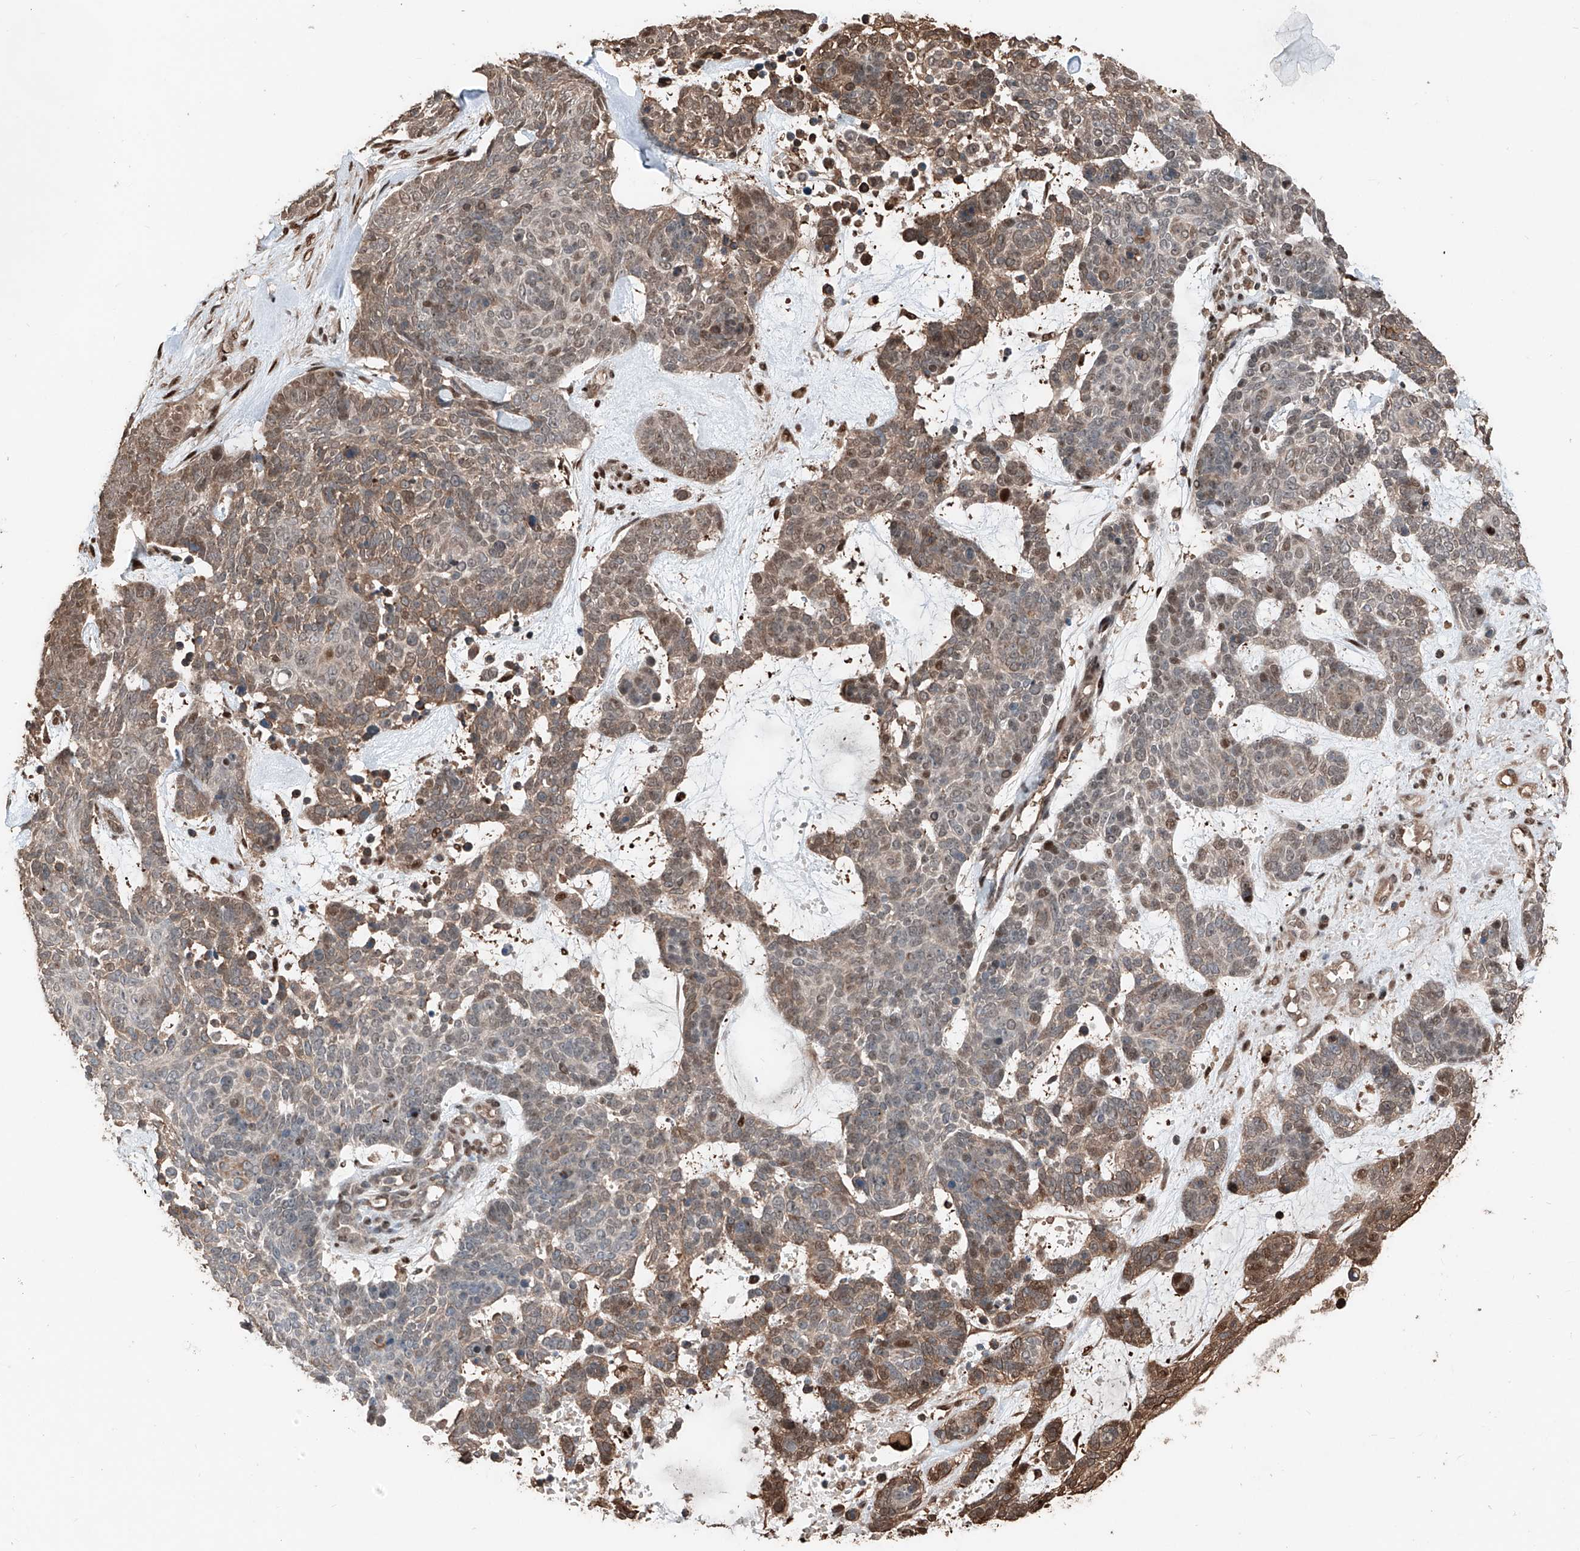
{"staining": {"intensity": "weak", "quantity": "25%-75%", "location": "cytoplasmic/membranous,nuclear"}, "tissue": "skin cancer", "cell_type": "Tumor cells", "image_type": "cancer", "snomed": [{"axis": "morphology", "description": "Basal cell carcinoma"}, {"axis": "topography", "description": "Skin"}], "caption": "Skin cancer stained with DAB IHC shows low levels of weak cytoplasmic/membranous and nuclear staining in about 25%-75% of tumor cells. The staining was performed using DAB (3,3'-diaminobenzidine), with brown indicating positive protein expression. Nuclei are stained blue with hematoxylin.", "gene": "RMND1", "patient": {"sex": "female", "age": 81}}